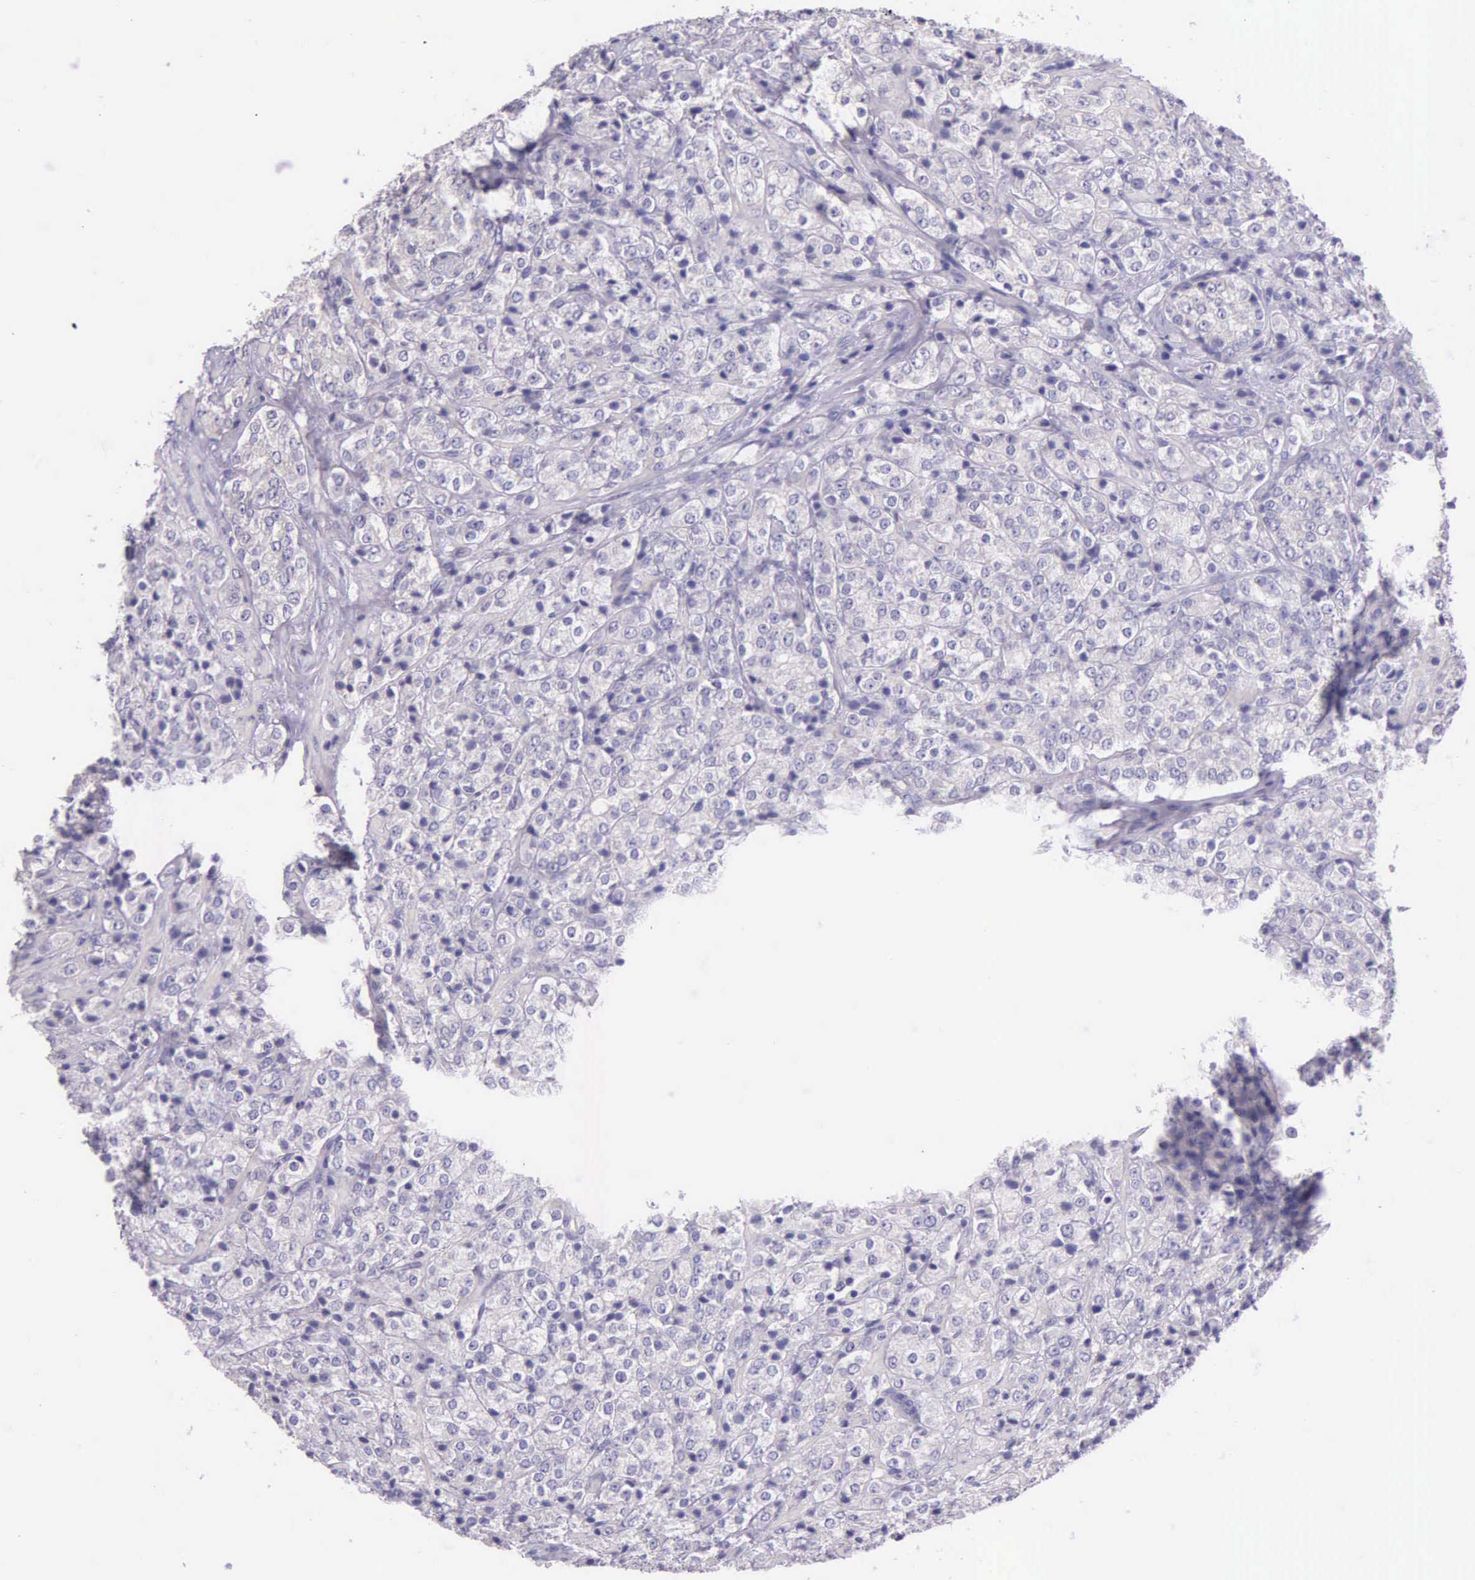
{"staining": {"intensity": "negative", "quantity": "none", "location": "none"}, "tissue": "prostate cancer", "cell_type": "Tumor cells", "image_type": "cancer", "snomed": [{"axis": "morphology", "description": "Adenocarcinoma, Medium grade"}, {"axis": "topography", "description": "Prostate"}], "caption": "Tumor cells show no significant protein positivity in prostate cancer (adenocarcinoma (medium-grade)).", "gene": "THSD7A", "patient": {"sex": "male", "age": 70}}